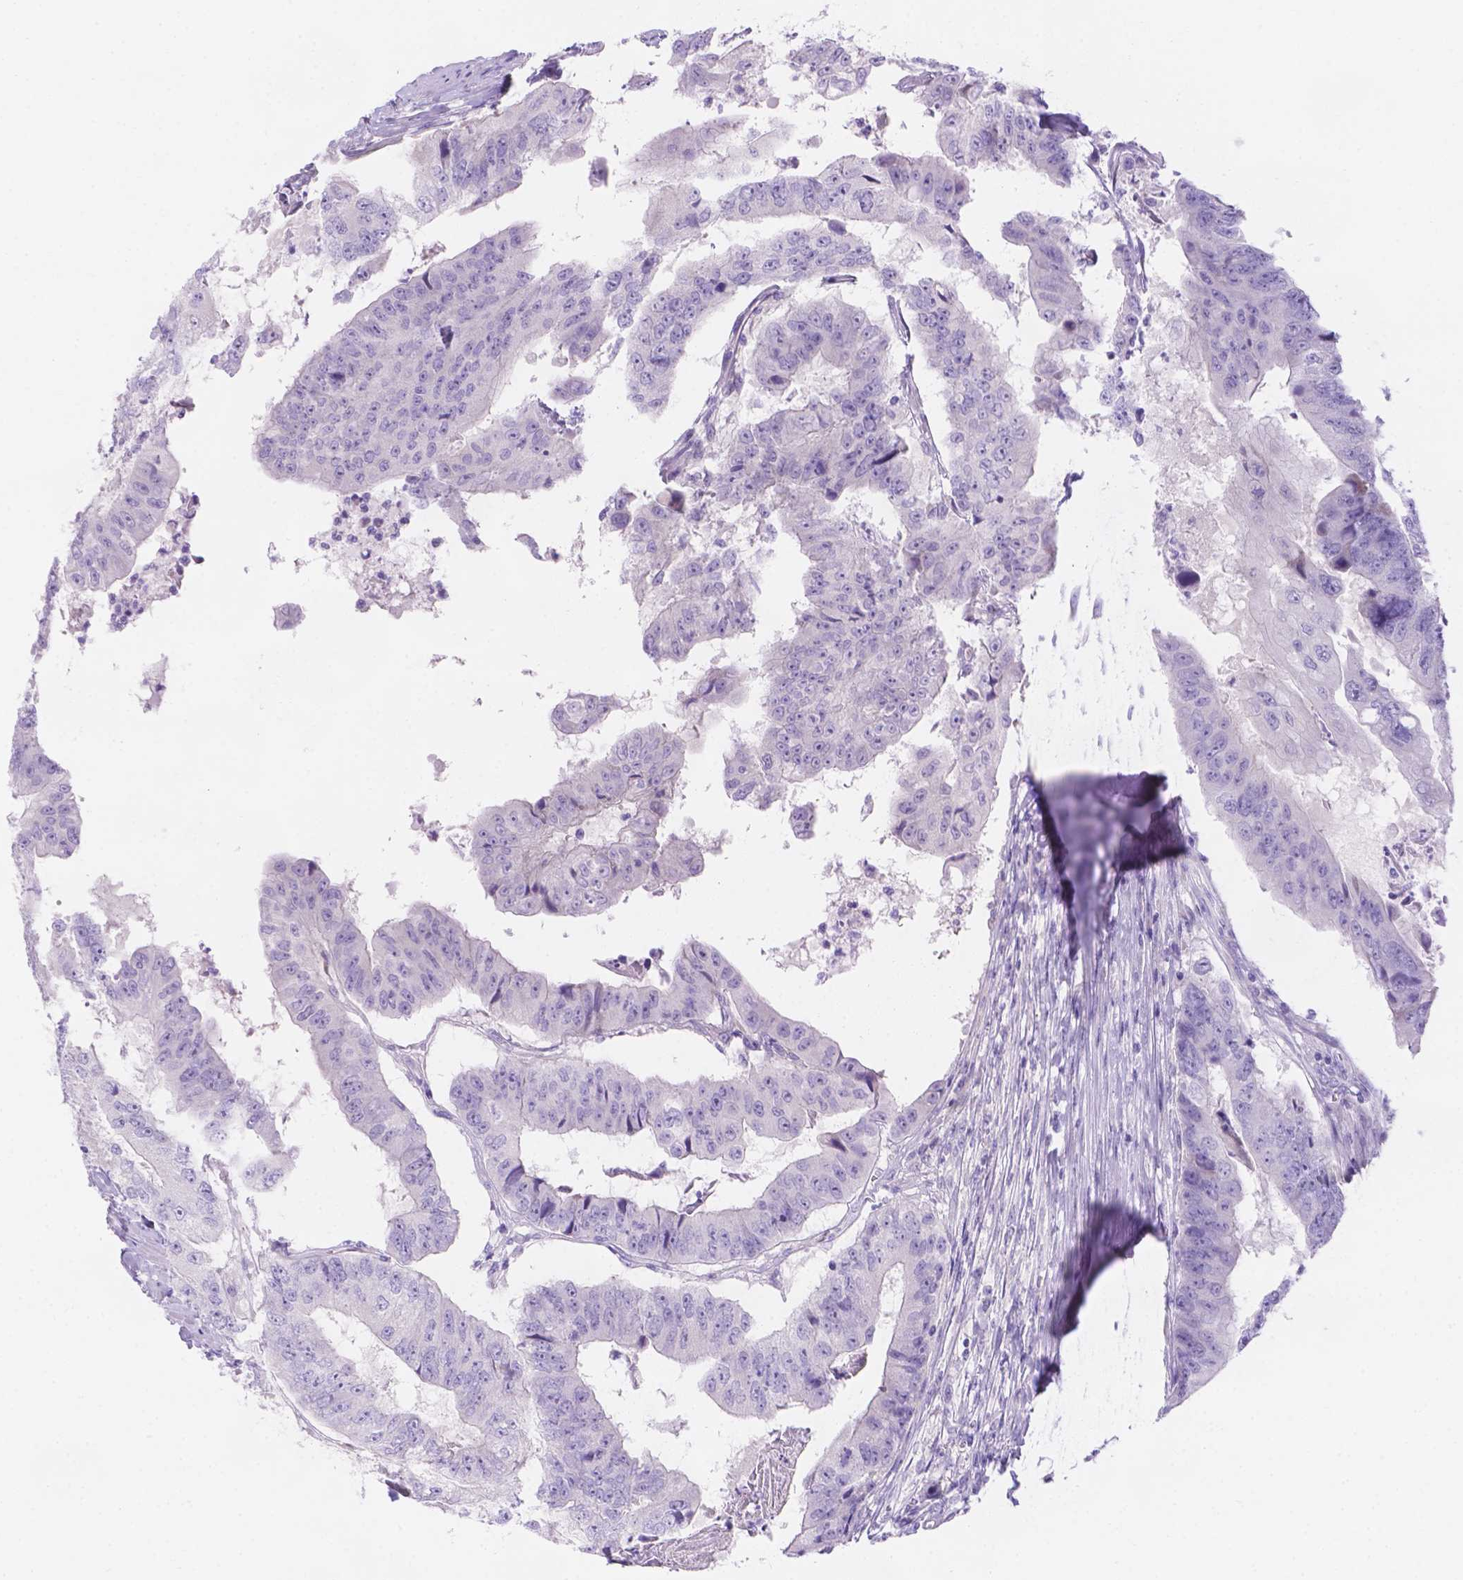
{"staining": {"intensity": "negative", "quantity": "none", "location": "none"}, "tissue": "colorectal cancer", "cell_type": "Tumor cells", "image_type": "cancer", "snomed": [{"axis": "morphology", "description": "Adenocarcinoma, NOS"}, {"axis": "topography", "description": "Colon"}], "caption": "This is an IHC image of colorectal adenocarcinoma. There is no expression in tumor cells.", "gene": "MLN", "patient": {"sex": "female", "age": 67}}